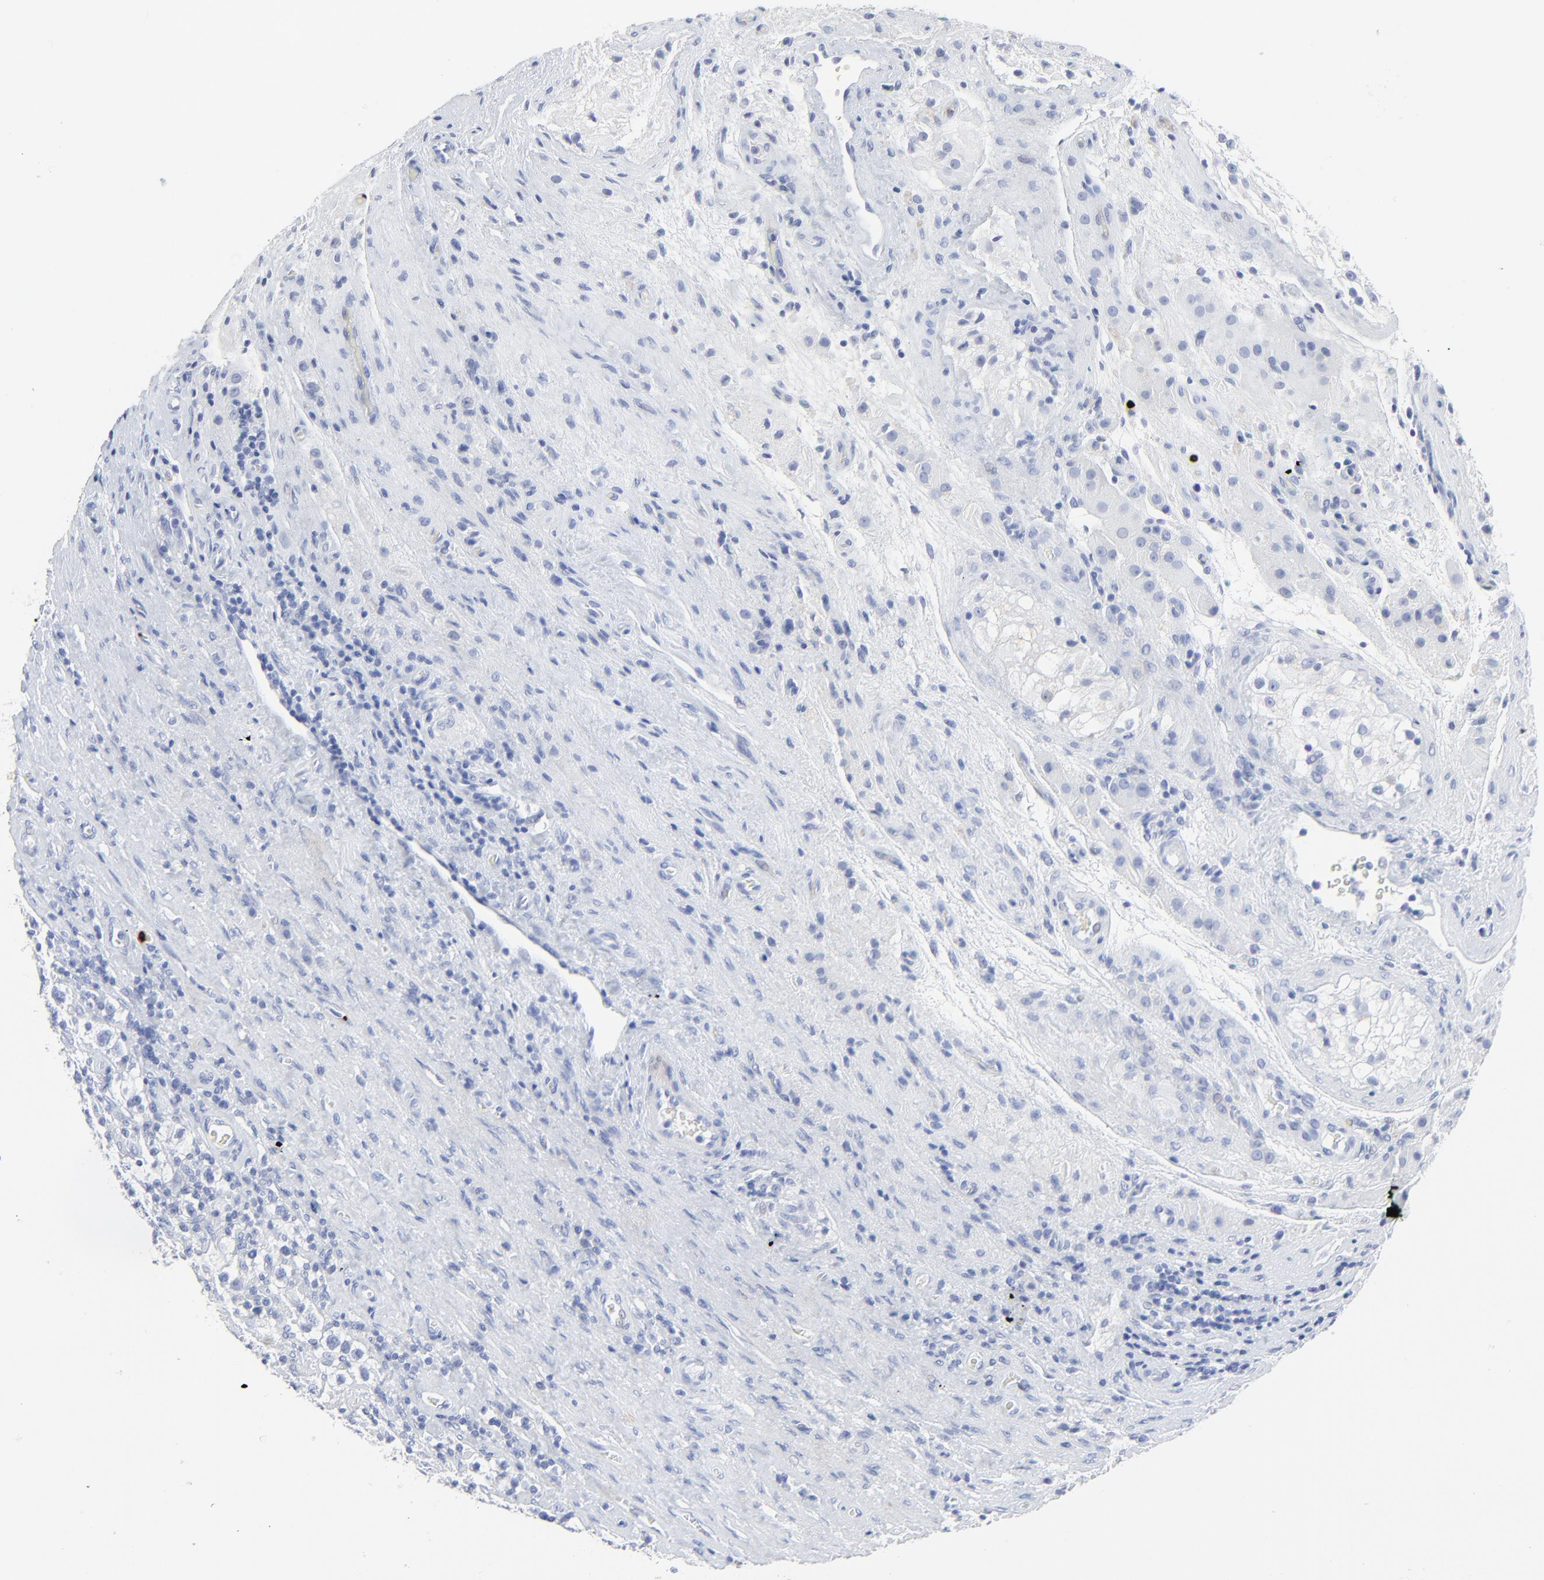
{"staining": {"intensity": "negative", "quantity": "none", "location": "none"}, "tissue": "testis cancer", "cell_type": "Tumor cells", "image_type": "cancer", "snomed": [{"axis": "morphology", "description": "Seminoma, NOS"}, {"axis": "topography", "description": "Testis"}], "caption": "Tumor cells are negative for brown protein staining in seminoma (testis).", "gene": "LCN2", "patient": {"sex": "male", "age": 43}}